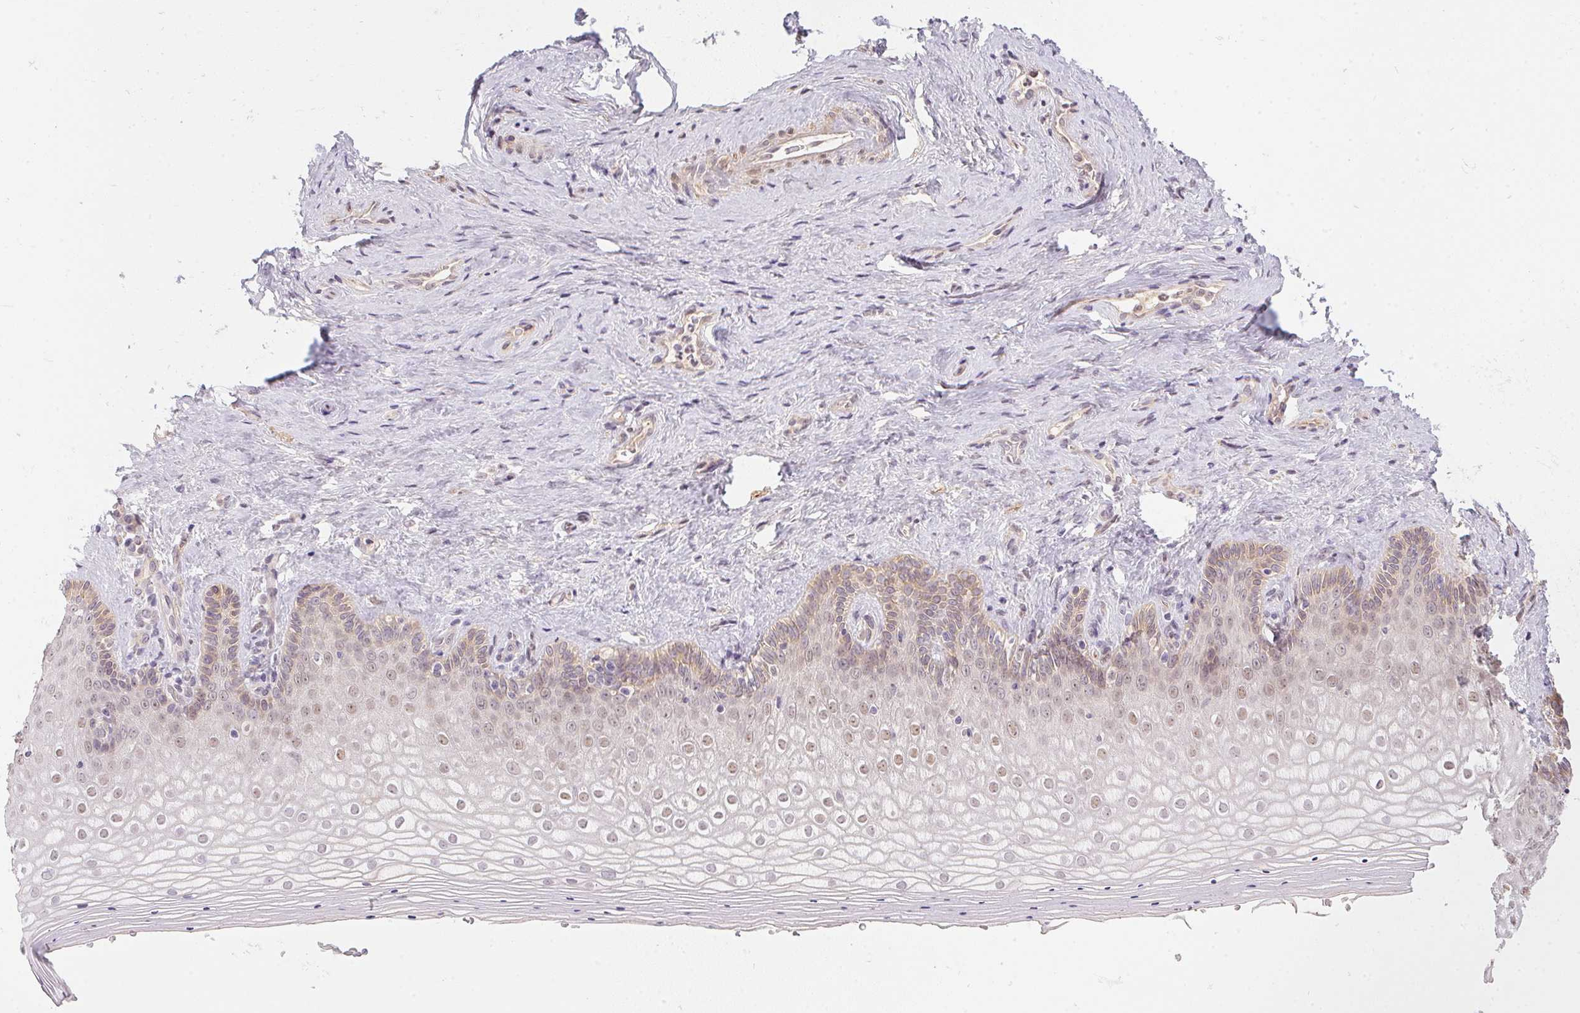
{"staining": {"intensity": "weak", "quantity": "25%-75%", "location": "nuclear"}, "tissue": "vagina", "cell_type": "Squamous epithelial cells", "image_type": "normal", "snomed": [{"axis": "morphology", "description": "Normal tissue, NOS"}, {"axis": "topography", "description": "Vagina"}], "caption": "IHC micrograph of normal vagina: human vagina stained using immunohistochemistry demonstrates low levels of weak protein expression localized specifically in the nuclear of squamous epithelial cells, appearing as a nuclear brown color.", "gene": "CFAP92", "patient": {"sex": "female", "age": 42}}